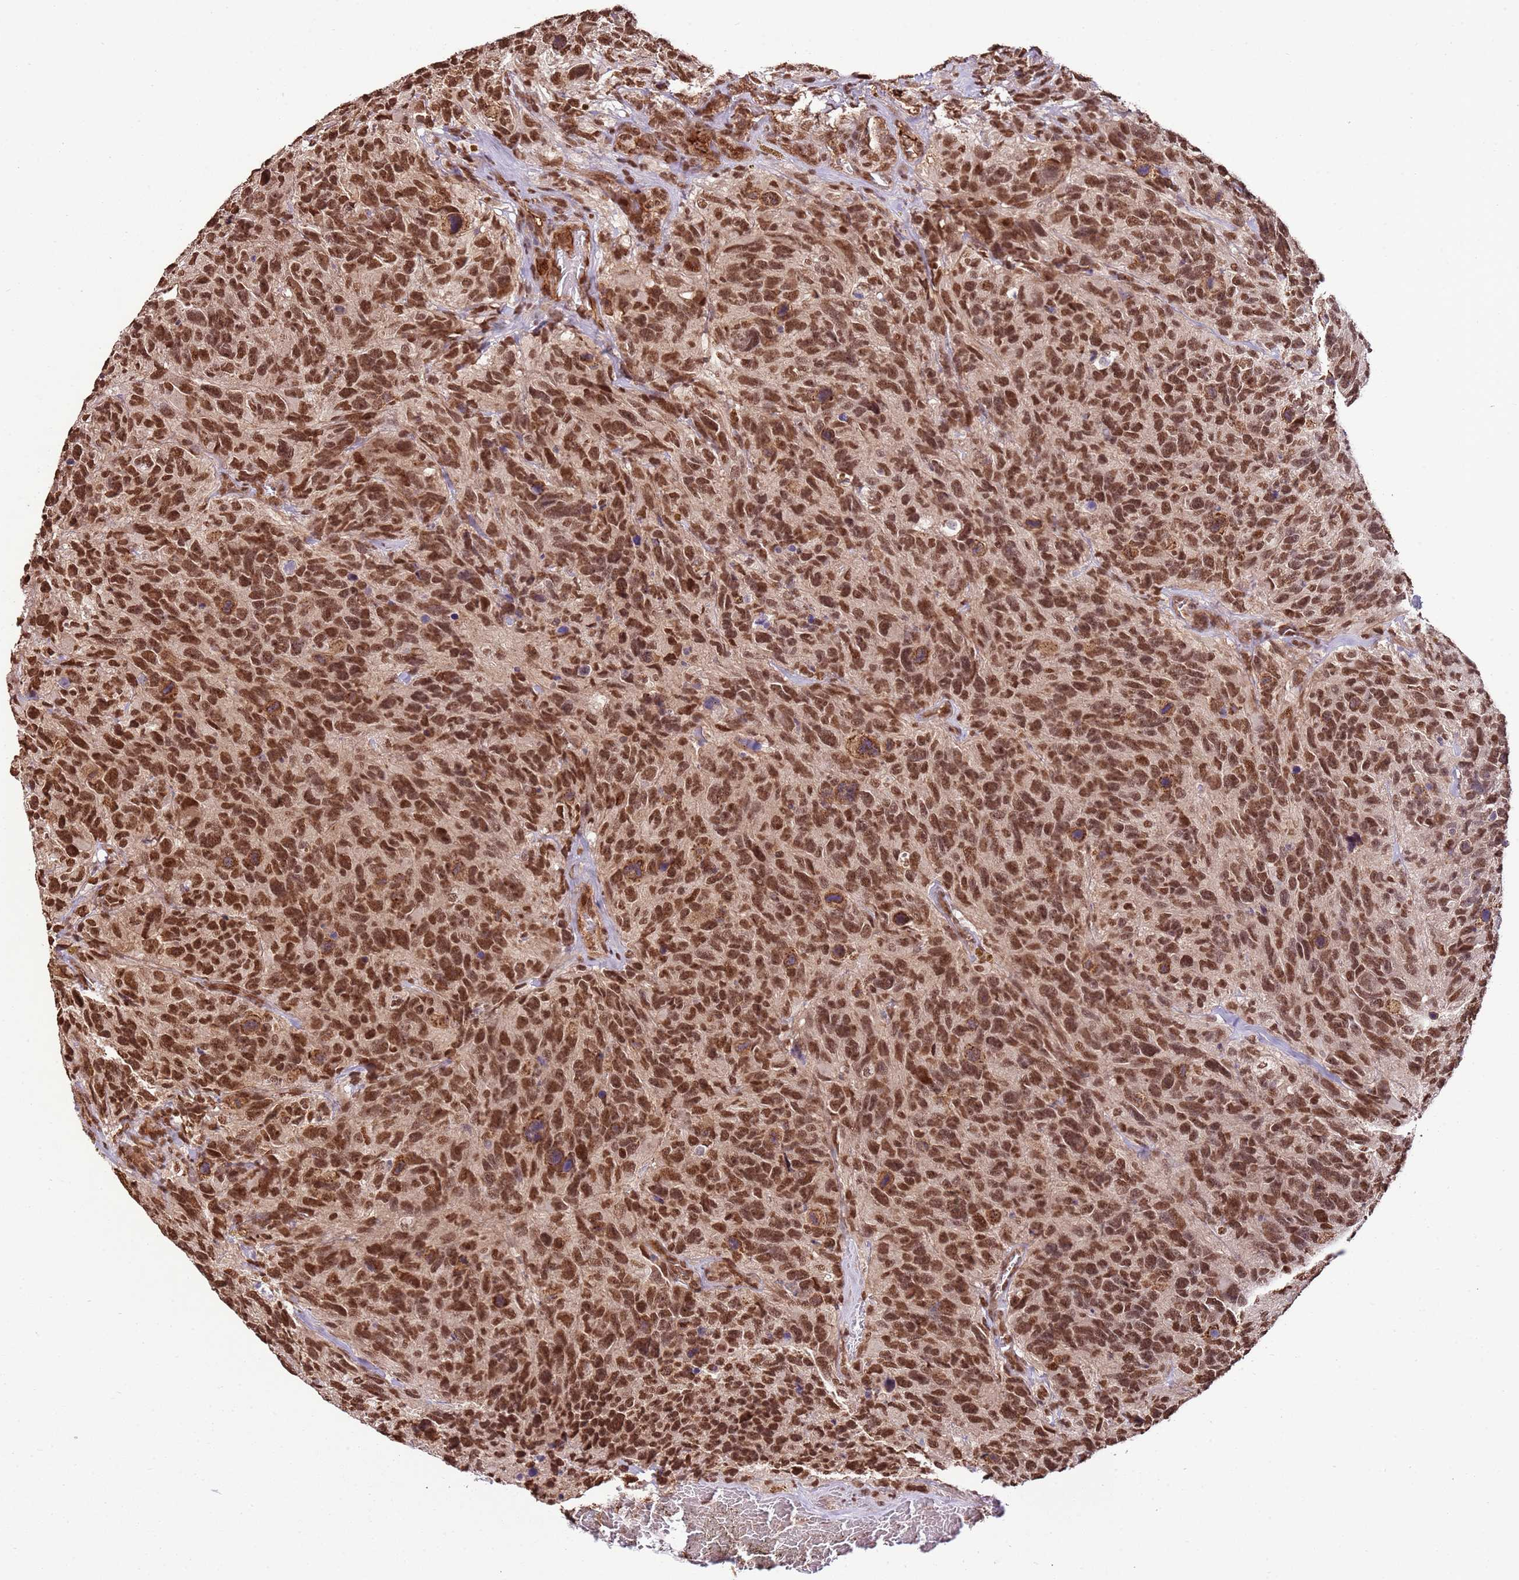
{"staining": {"intensity": "moderate", "quantity": ">75%", "location": "cytoplasmic/membranous,nuclear"}, "tissue": "glioma", "cell_type": "Tumor cells", "image_type": "cancer", "snomed": [{"axis": "morphology", "description": "Glioma, malignant, High grade"}, {"axis": "topography", "description": "Brain"}], "caption": "Immunohistochemical staining of human glioma reveals medium levels of moderate cytoplasmic/membranous and nuclear expression in about >75% of tumor cells. (Stains: DAB in brown, nuclei in blue, Microscopy: brightfield microscopy at high magnification).", "gene": "ZBTB12", "patient": {"sex": "male", "age": 69}}